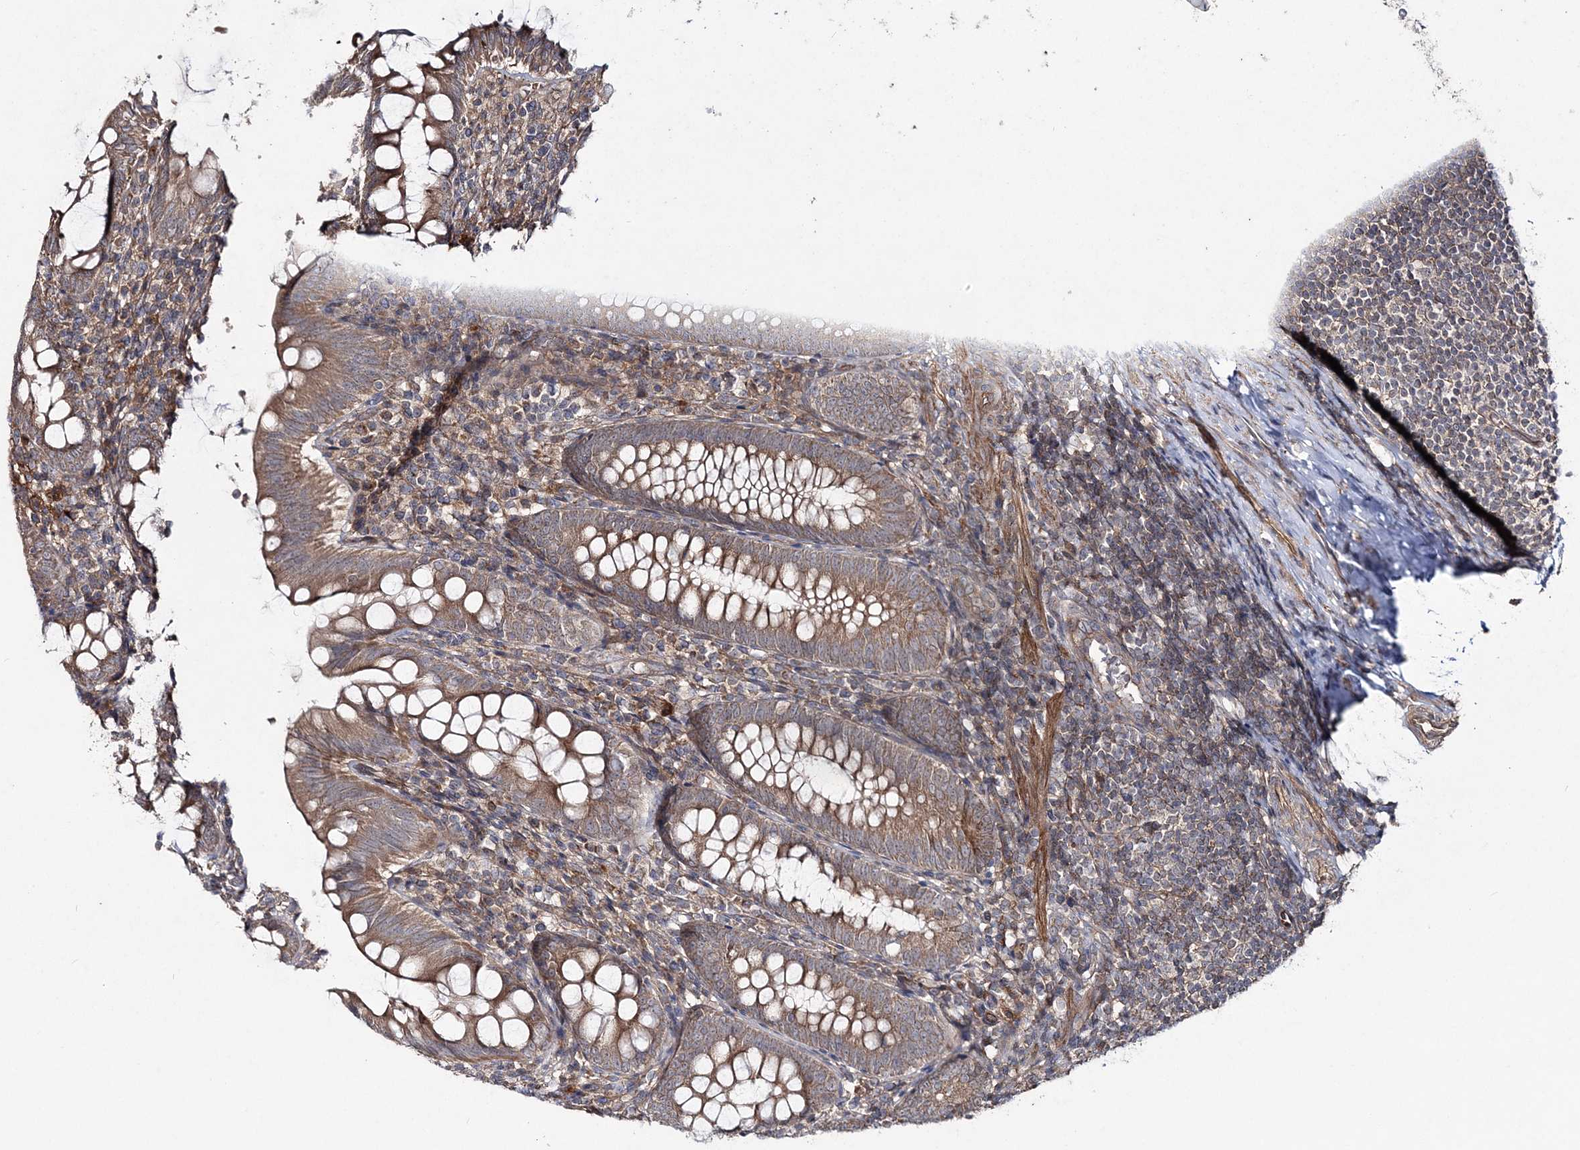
{"staining": {"intensity": "moderate", "quantity": ">75%", "location": "cytoplasmic/membranous"}, "tissue": "appendix", "cell_type": "Glandular cells", "image_type": "normal", "snomed": [{"axis": "morphology", "description": "Normal tissue, NOS"}, {"axis": "topography", "description": "Appendix"}], "caption": "Immunohistochemistry photomicrograph of unremarkable appendix: human appendix stained using immunohistochemistry (IHC) displays medium levels of moderate protein expression localized specifically in the cytoplasmic/membranous of glandular cells, appearing as a cytoplasmic/membranous brown color.", "gene": "MOCS2", "patient": {"sex": "male", "age": 14}}